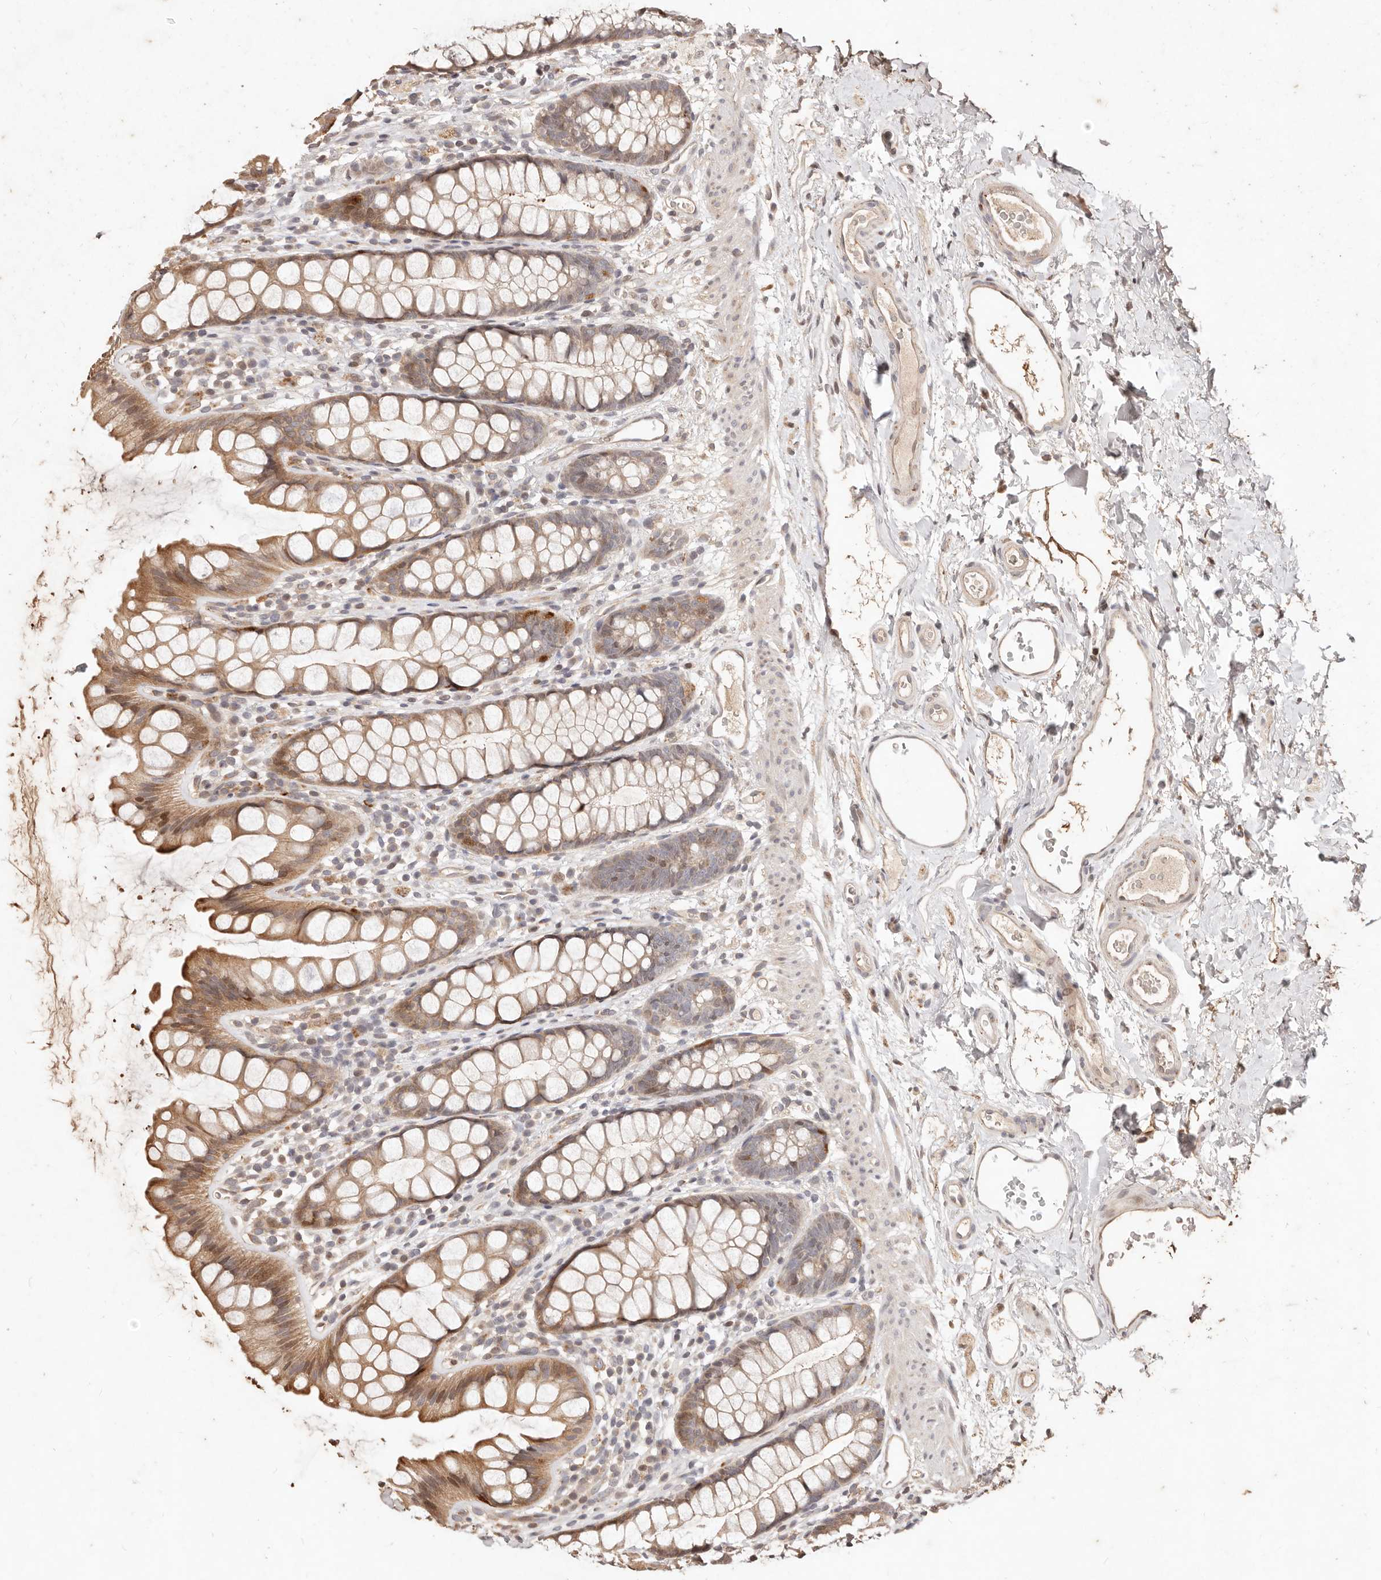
{"staining": {"intensity": "moderate", "quantity": ">75%", "location": "cytoplasmic/membranous,nuclear"}, "tissue": "rectum", "cell_type": "Glandular cells", "image_type": "normal", "snomed": [{"axis": "morphology", "description": "Normal tissue, NOS"}, {"axis": "topography", "description": "Rectum"}], "caption": "Immunohistochemical staining of unremarkable human rectum reveals medium levels of moderate cytoplasmic/membranous,nuclear staining in about >75% of glandular cells. The protein of interest is shown in brown color, while the nuclei are stained blue.", "gene": "KIF9", "patient": {"sex": "female", "age": 65}}